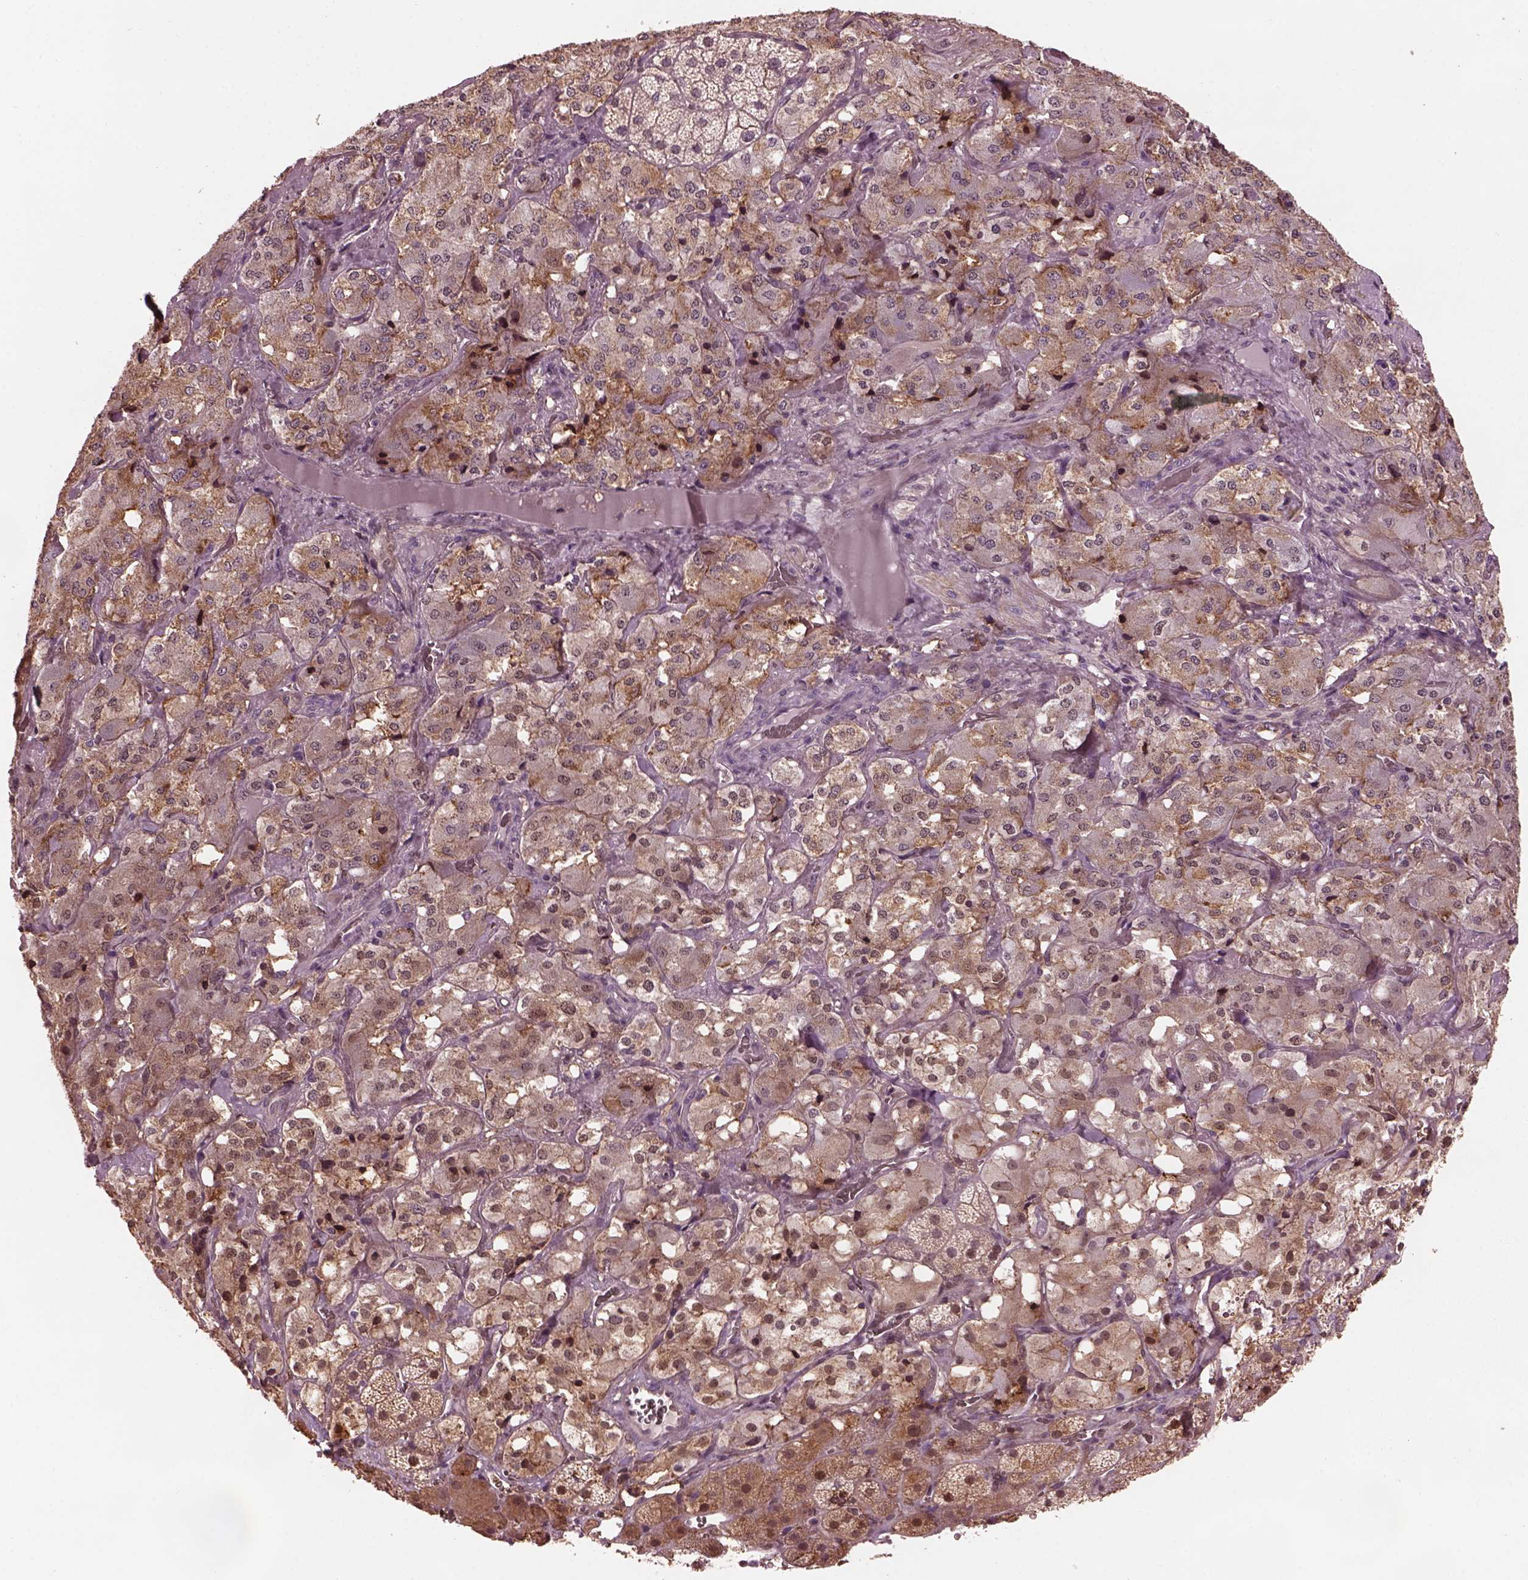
{"staining": {"intensity": "strong", "quantity": "<25%", "location": "cytoplasmic/membranous"}, "tissue": "adrenal gland", "cell_type": "Glandular cells", "image_type": "normal", "snomed": [{"axis": "morphology", "description": "Normal tissue, NOS"}, {"axis": "topography", "description": "Adrenal gland"}], "caption": "There is medium levels of strong cytoplasmic/membranous positivity in glandular cells of unremarkable adrenal gland, as demonstrated by immunohistochemical staining (brown color).", "gene": "SRI", "patient": {"sex": "male", "age": 57}}